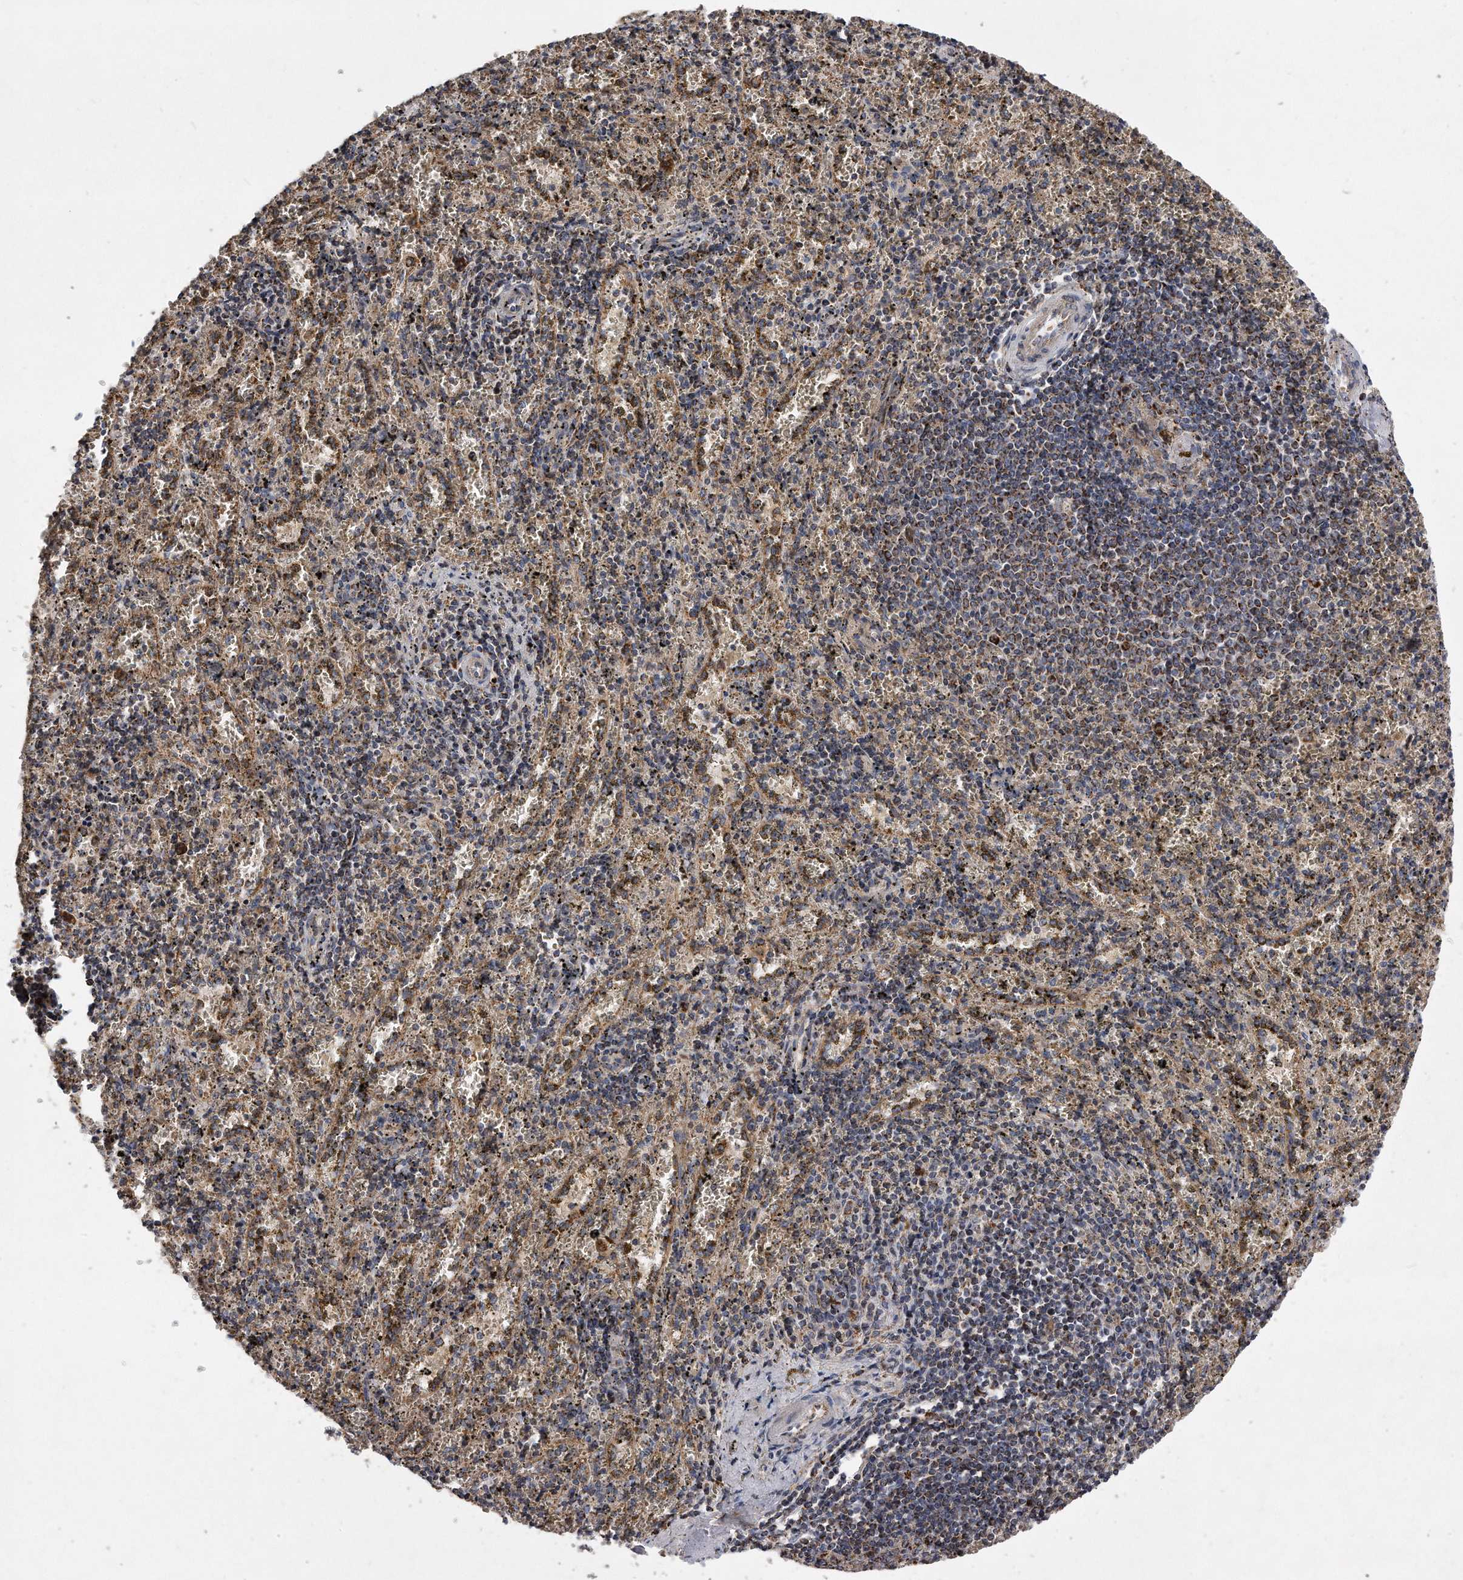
{"staining": {"intensity": "moderate", "quantity": "<25%", "location": "cytoplasmic/membranous"}, "tissue": "spleen", "cell_type": "Cells in red pulp", "image_type": "normal", "snomed": [{"axis": "morphology", "description": "Normal tissue, NOS"}, {"axis": "topography", "description": "Spleen"}], "caption": "Immunohistochemistry (IHC) micrograph of unremarkable human spleen stained for a protein (brown), which reveals low levels of moderate cytoplasmic/membranous expression in about <25% of cells in red pulp.", "gene": "PPP5C", "patient": {"sex": "male", "age": 11}}